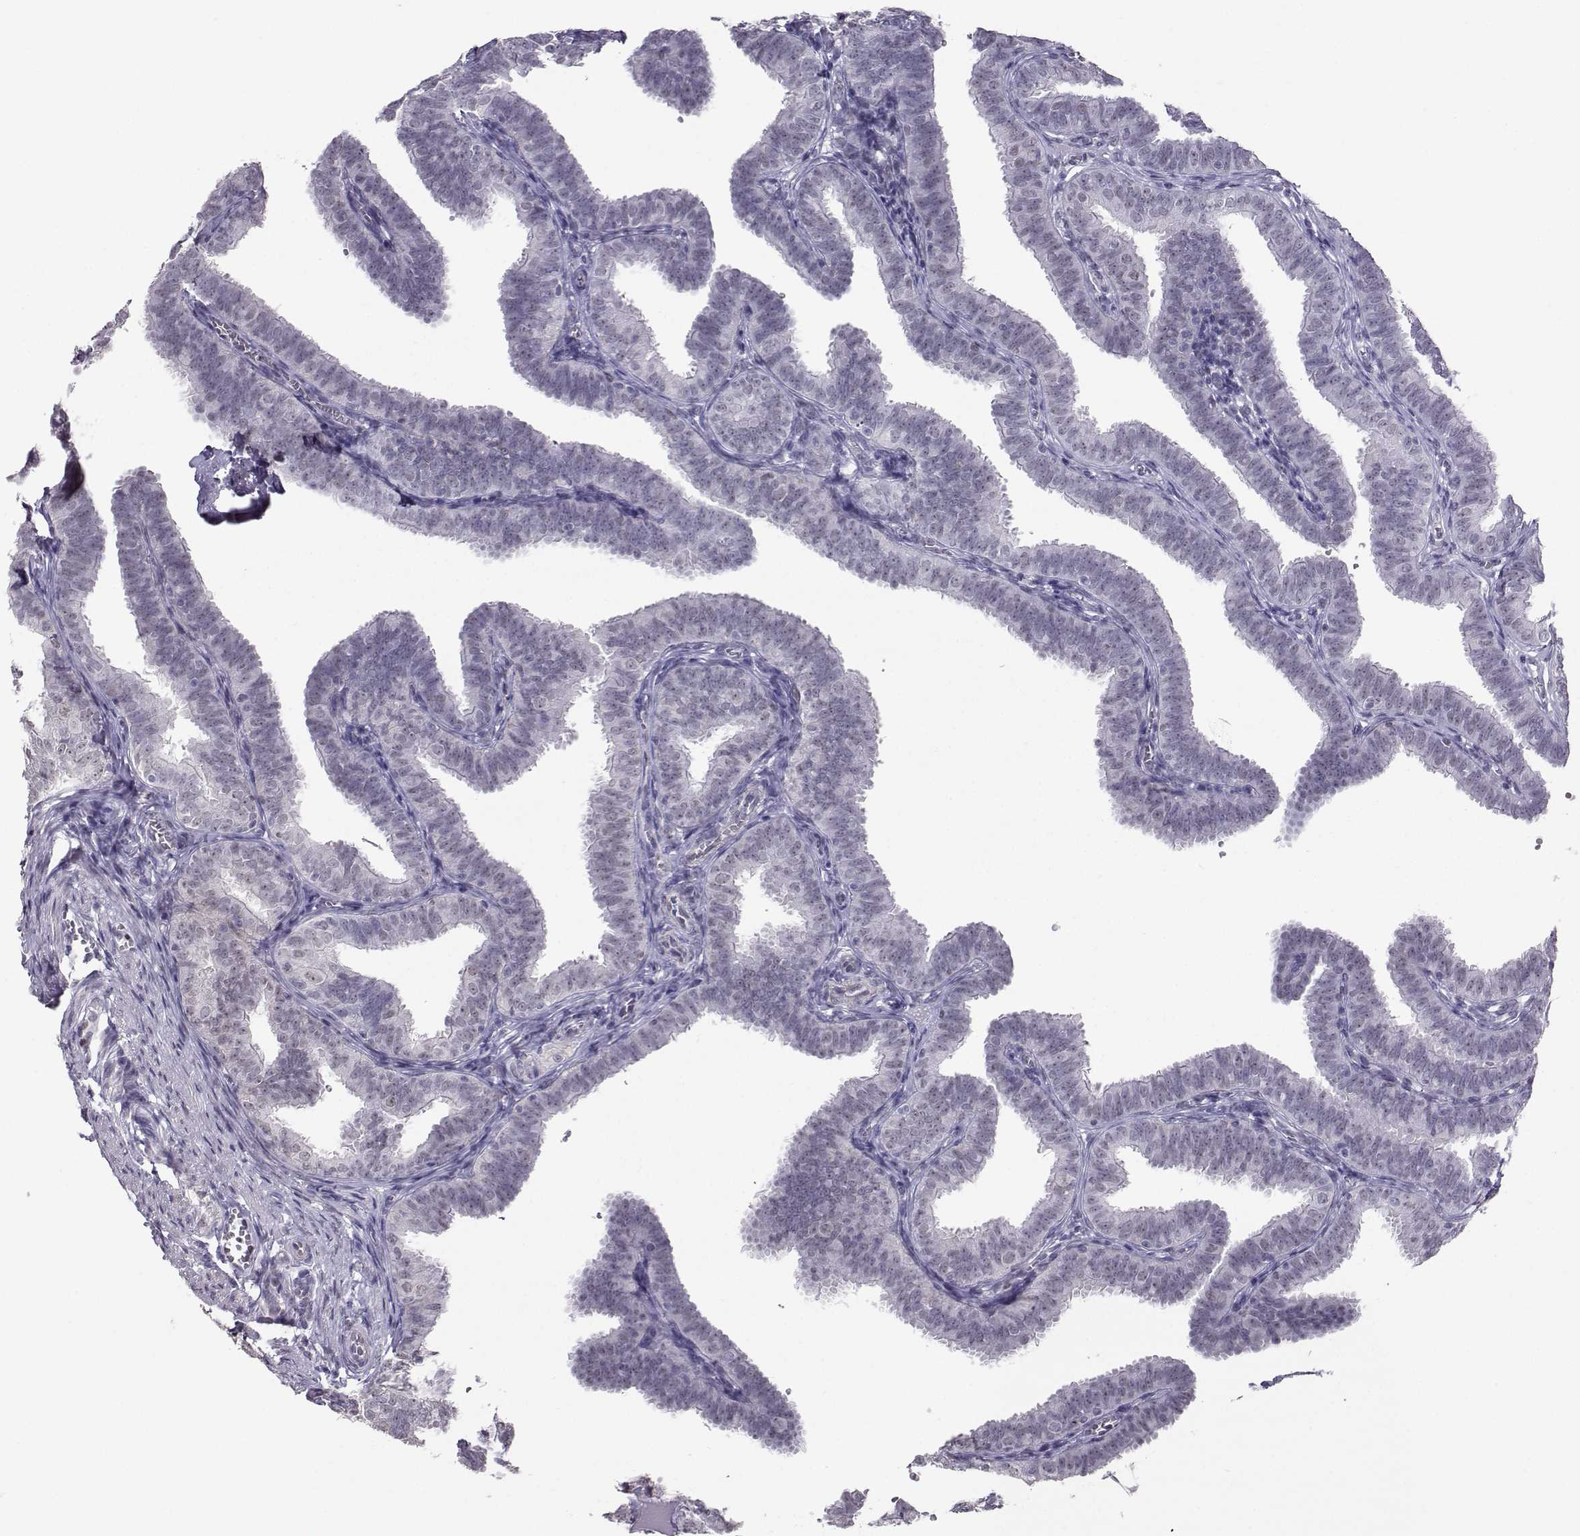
{"staining": {"intensity": "weak", "quantity": "<25%", "location": "nuclear"}, "tissue": "fallopian tube", "cell_type": "Glandular cells", "image_type": "normal", "snomed": [{"axis": "morphology", "description": "Normal tissue, NOS"}, {"axis": "topography", "description": "Fallopian tube"}], "caption": "A high-resolution photomicrograph shows immunohistochemistry staining of unremarkable fallopian tube, which shows no significant expression in glandular cells. (Brightfield microscopy of DAB (3,3'-diaminobenzidine) IHC at high magnification).", "gene": "TEDC2", "patient": {"sex": "female", "age": 25}}